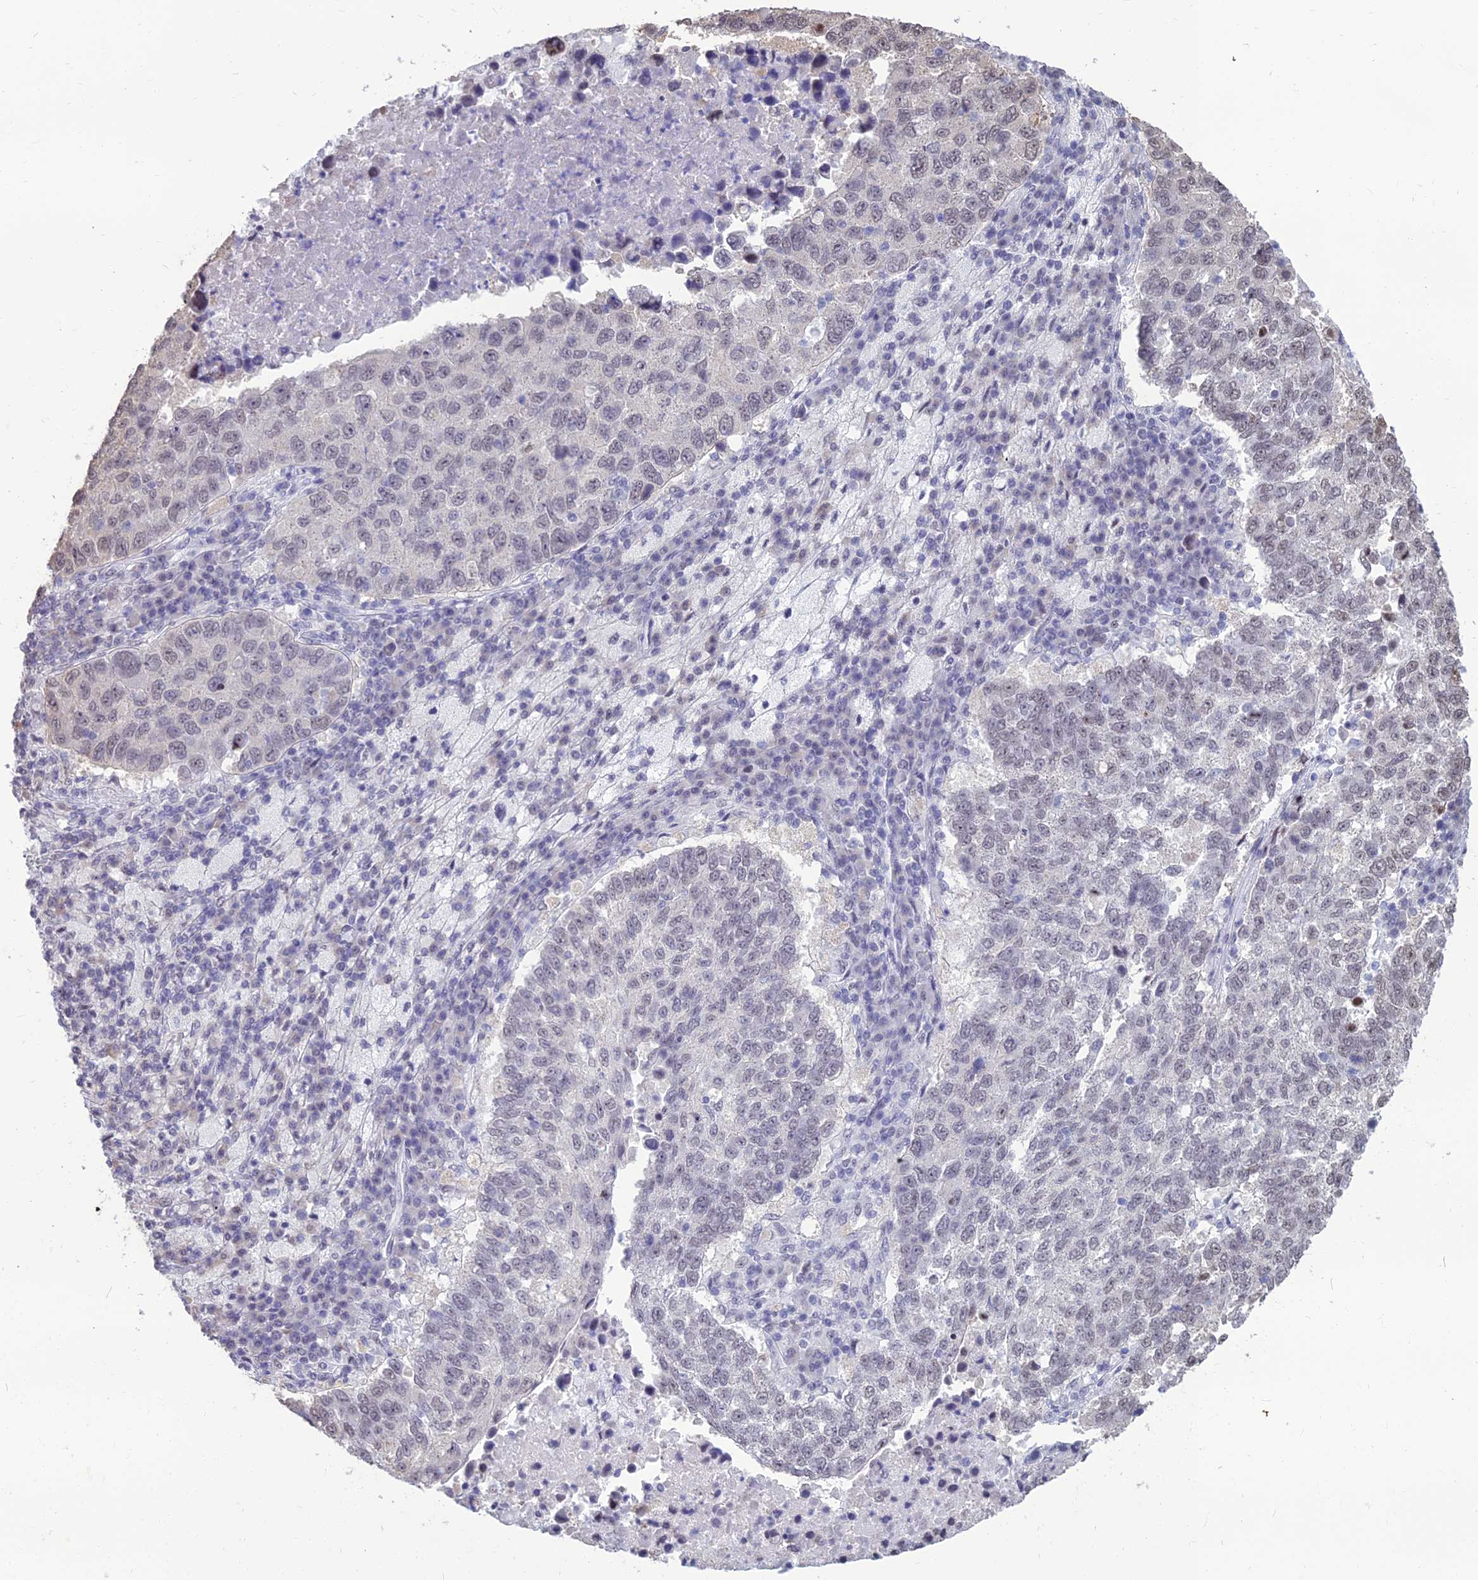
{"staining": {"intensity": "negative", "quantity": "none", "location": "none"}, "tissue": "lung cancer", "cell_type": "Tumor cells", "image_type": "cancer", "snomed": [{"axis": "morphology", "description": "Squamous cell carcinoma, NOS"}, {"axis": "topography", "description": "Lung"}], "caption": "This image is of squamous cell carcinoma (lung) stained with immunohistochemistry to label a protein in brown with the nuclei are counter-stained blue. There is no expression in tumor cells.", "gene": "SRSF7", "patient": {"sex": "male", "age": 73}}